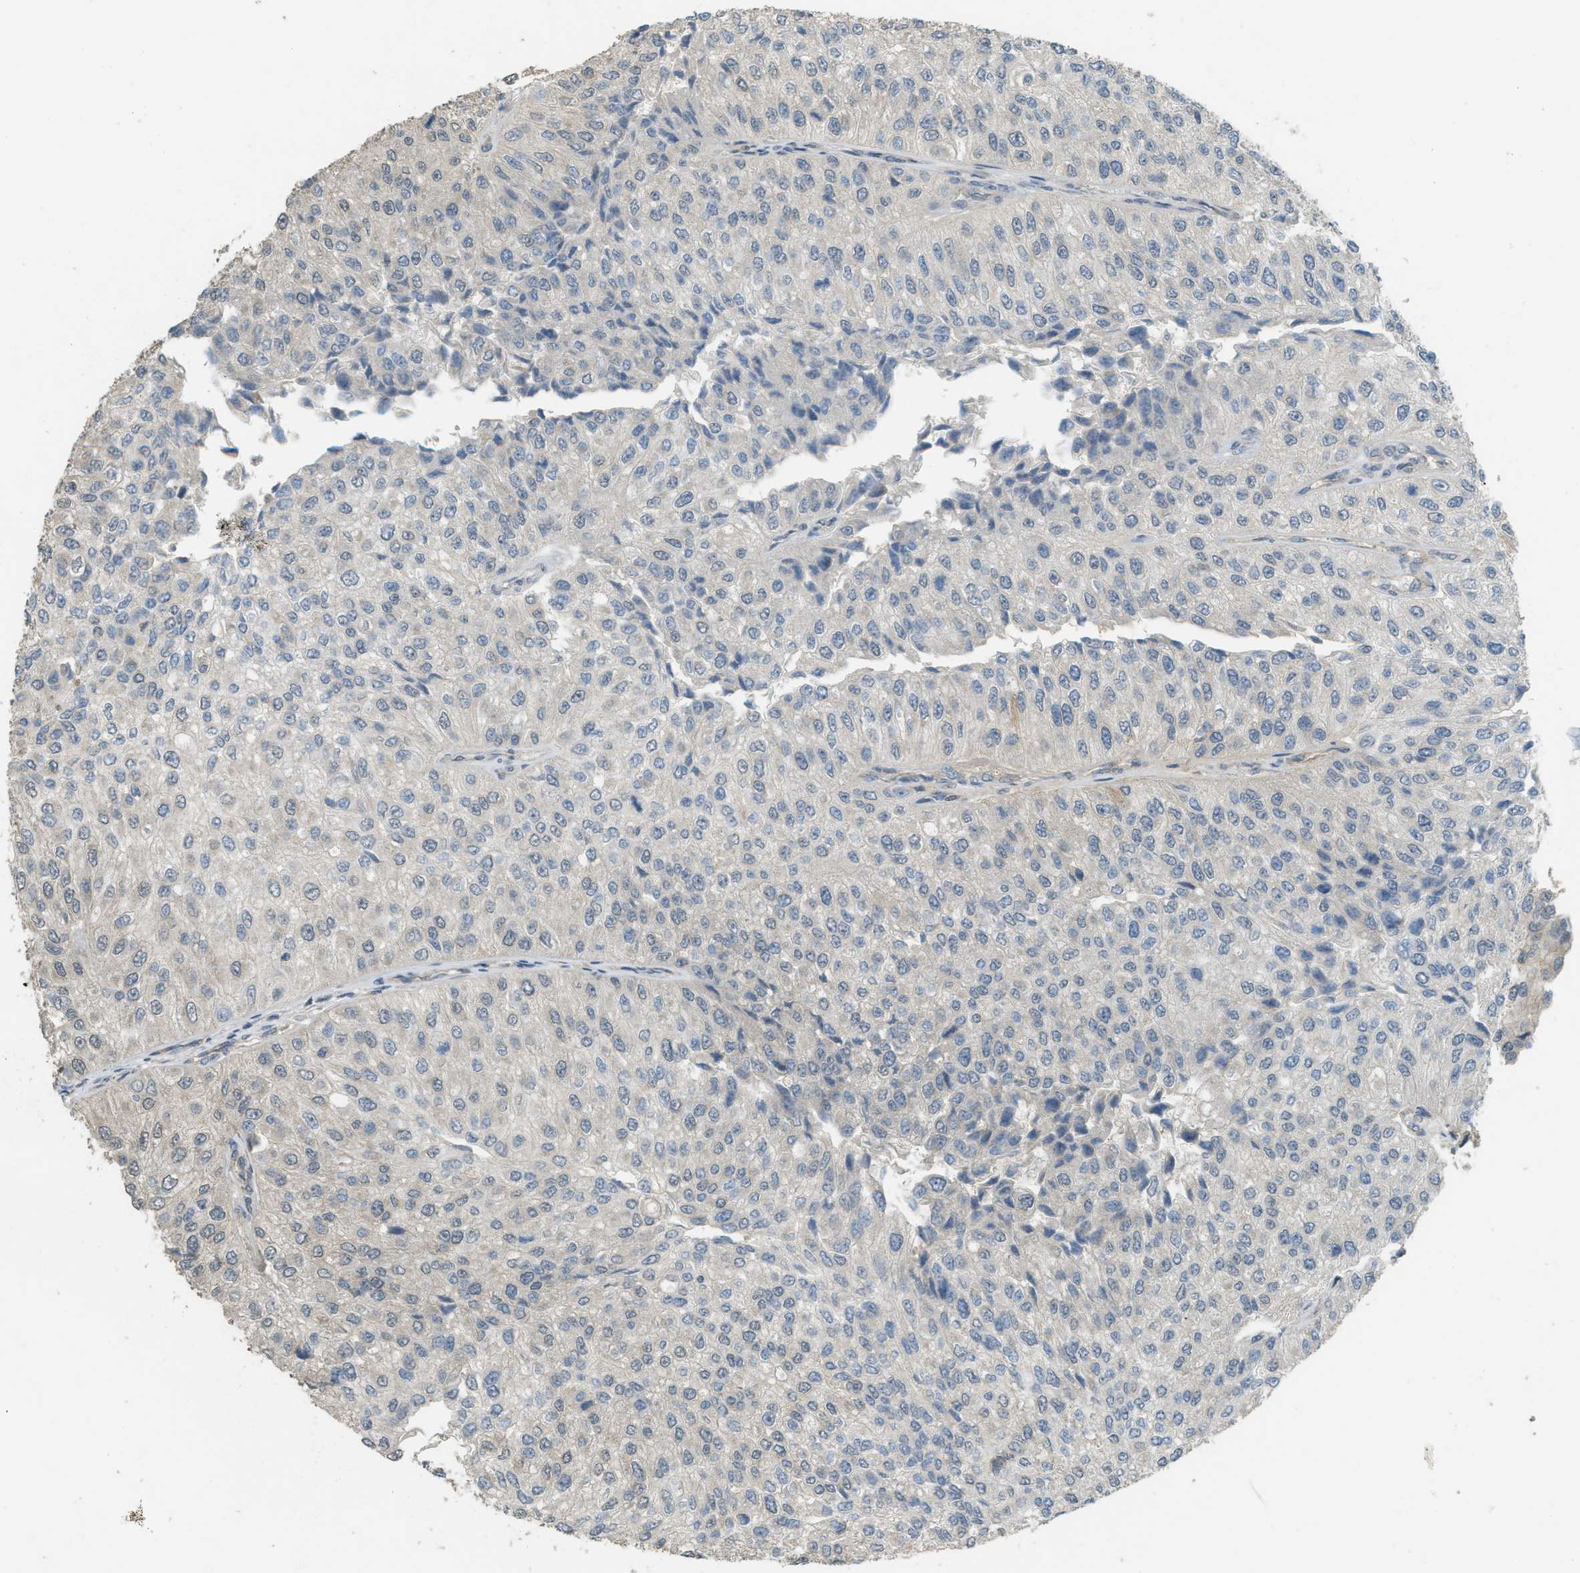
{"staining": {"intensity": "negative", "quantity": "none", "location": "none"}, "tissue": "urothelial cancer", "cell_type": "Tumor cells", "image_type": "cancer", "snomed": [{"axis": "morphology", "description": "Urothelial carcinoma, High grade"}, {"axis": "topography", "description": "Kidney"}, {"axis": "topography", "description": "Urinary bladder"}], "caption": "IHC micrograph of human urothelial carcinoma (high-grade) stained for a protein (brown), which demonstrates no expression in tumor cells. Brightfield microscopy of IHC stained with DAB (brown) and hematoxylin (blue), captured at high magnification.", "gene": "IGF2BP2", "patient": {"sex": "male", "age": 77}}